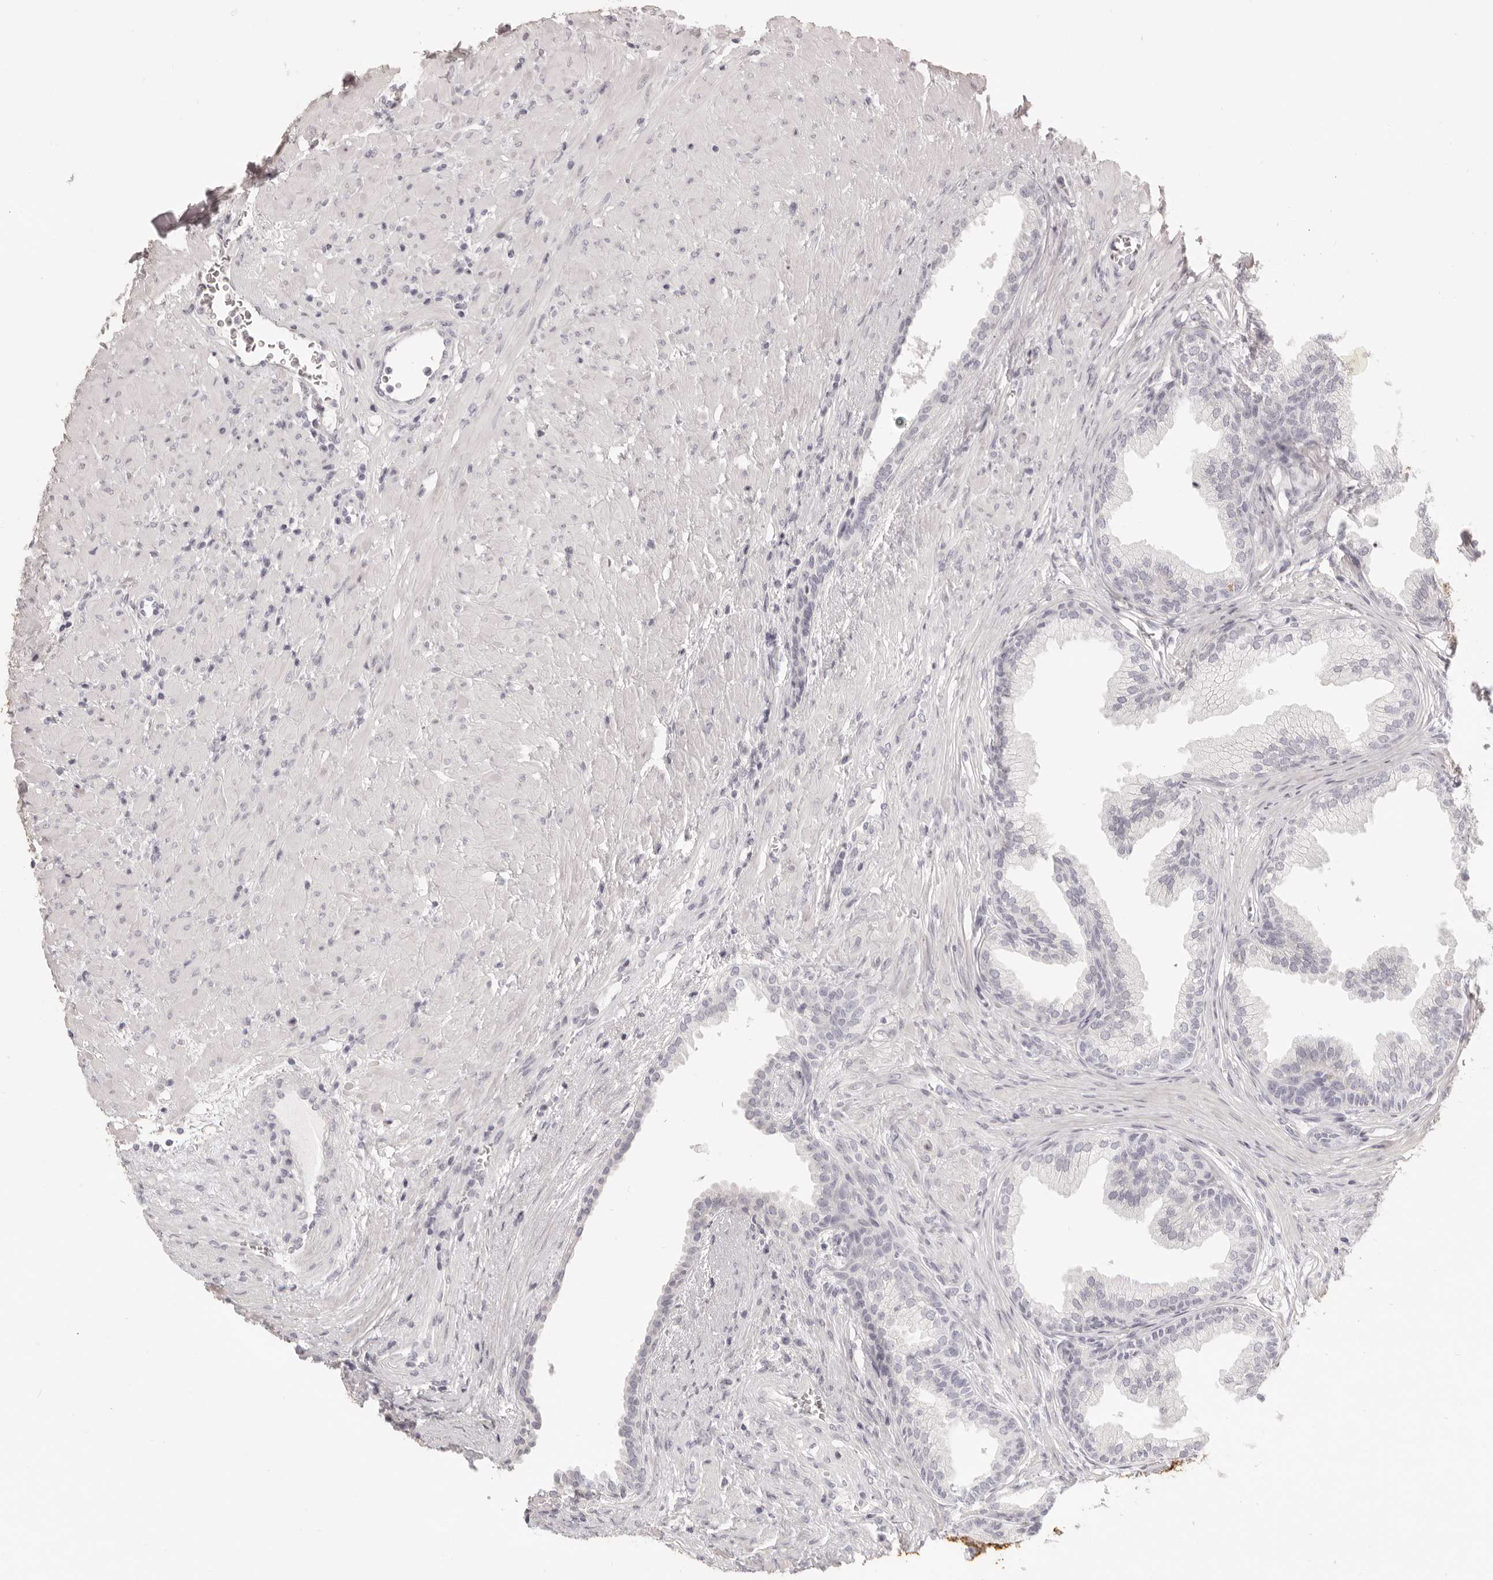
{"staining": {"intensity": "negative", "quantity": "none", "location": "none"}, "tissue": "prostate", "cell_type": "Glandular cells", "image_type": "normal", "snomed": [{"axis": "morphology", "description": "Normal tissue, NOS"}, {"axis": "topography", "description": "Prostate"}], "caption": "Immunohistochemistry image of normal prostate: prostate stained with DAB (3,3'-diaminobenzidine) exhibits no significant protein positivity in glandular cells. (Stains: DAB IHC with hematoxylin counter stain, Microscopy: brightfield microscopy at high magnification).", "gene": "FABP1", "patient": {"sex": "male", "age": 76}}